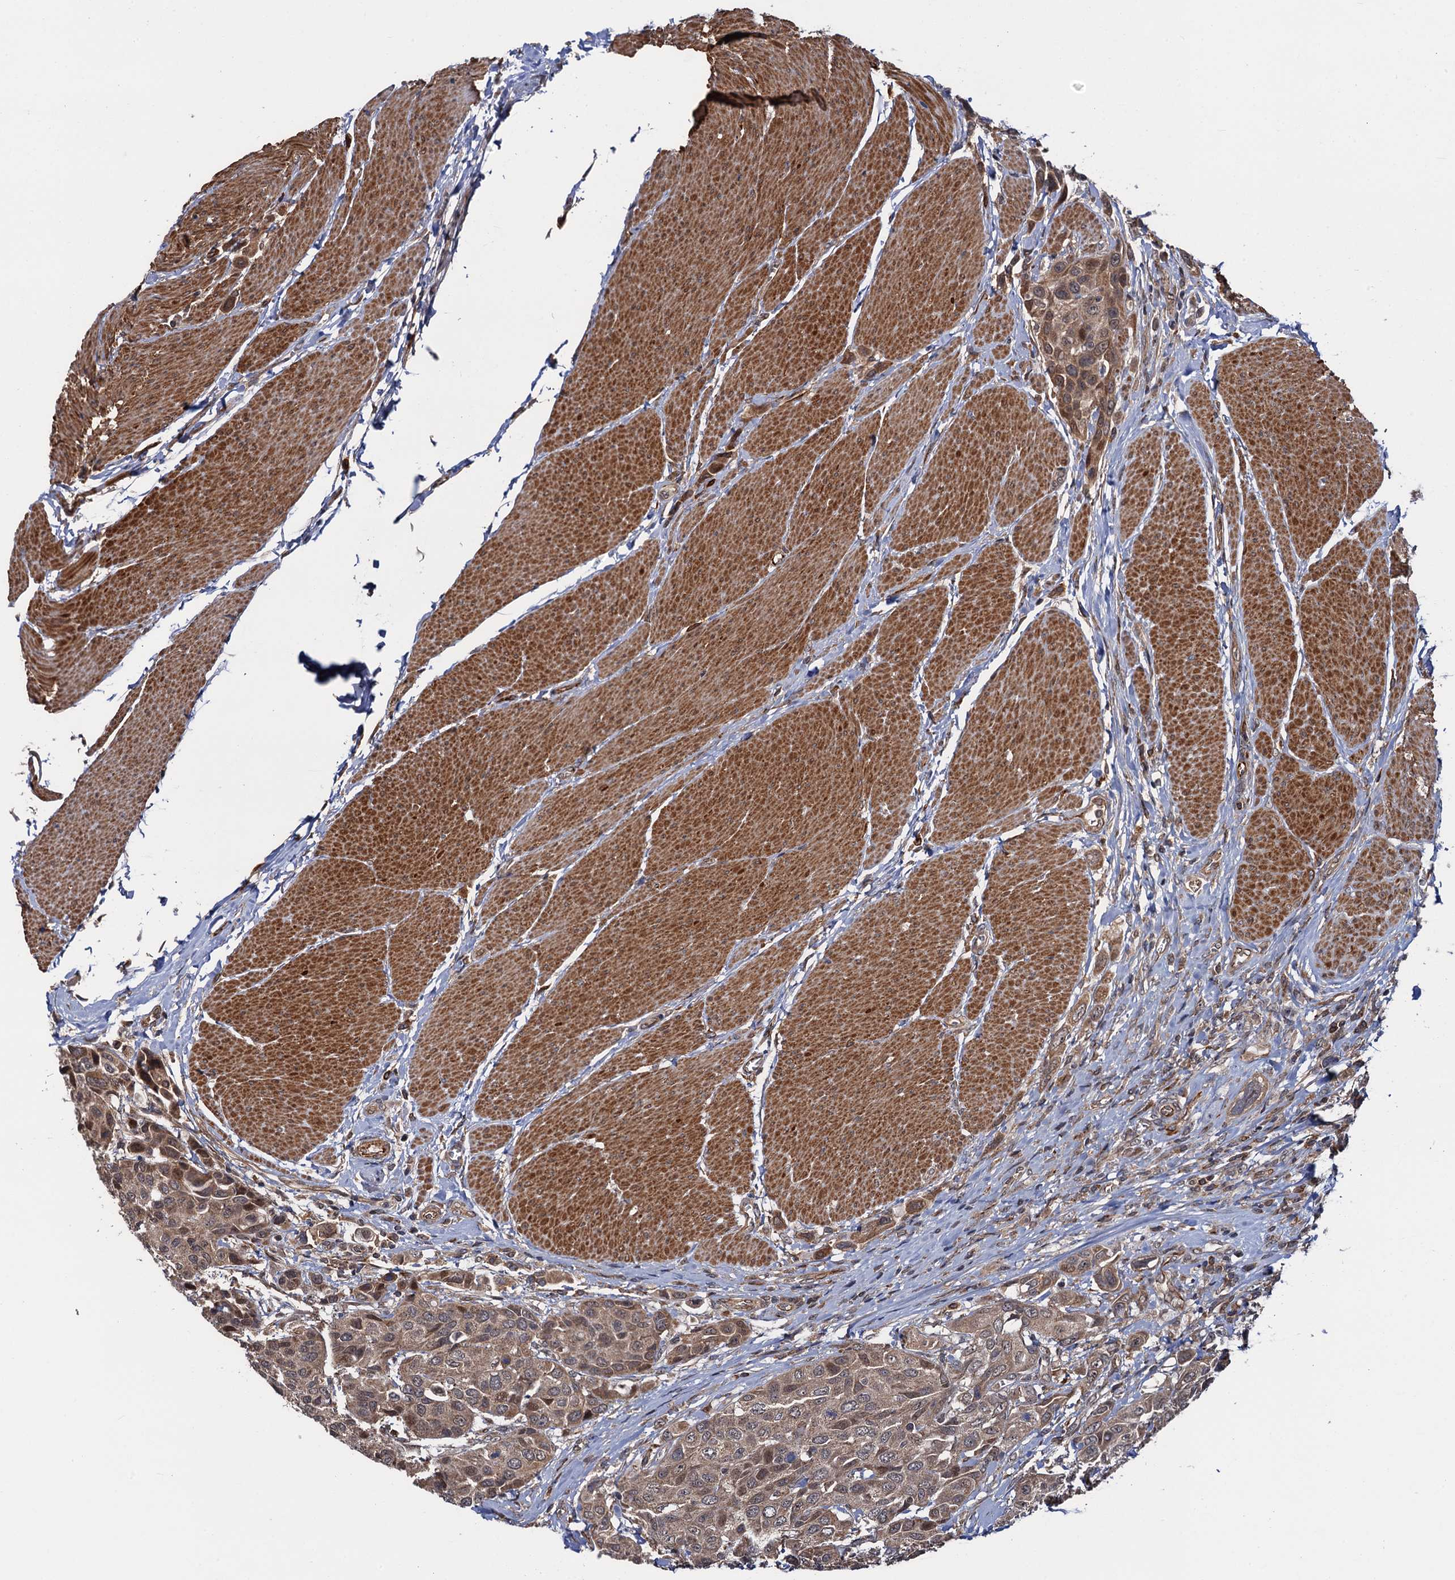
{"staining": {"intensity": "weak", "quantity": ">75%", "location": "cytoplasmic/membranous,nuclear"}, "tissue": "urothelial cancer", "cell_type": "Tumor cells", "image_type": "cancer", "snomed": [{"axis": "morphology", "description": "Urothelial carcinoma, High grade"}, {"axis": "topography", "description": "Urinary bladder"}], "caption": "High-grade urothelial carcinoma was stained to show a protein in brown. There is low levels of weak cytoplasmic/membranous and nuclear staining in approximately >75% of tumor cells. The protein is shown in brown color, while the nuclei are stained blue.", "gene": "FSIP1", "patient": {"sex": "male", "age": 50}}